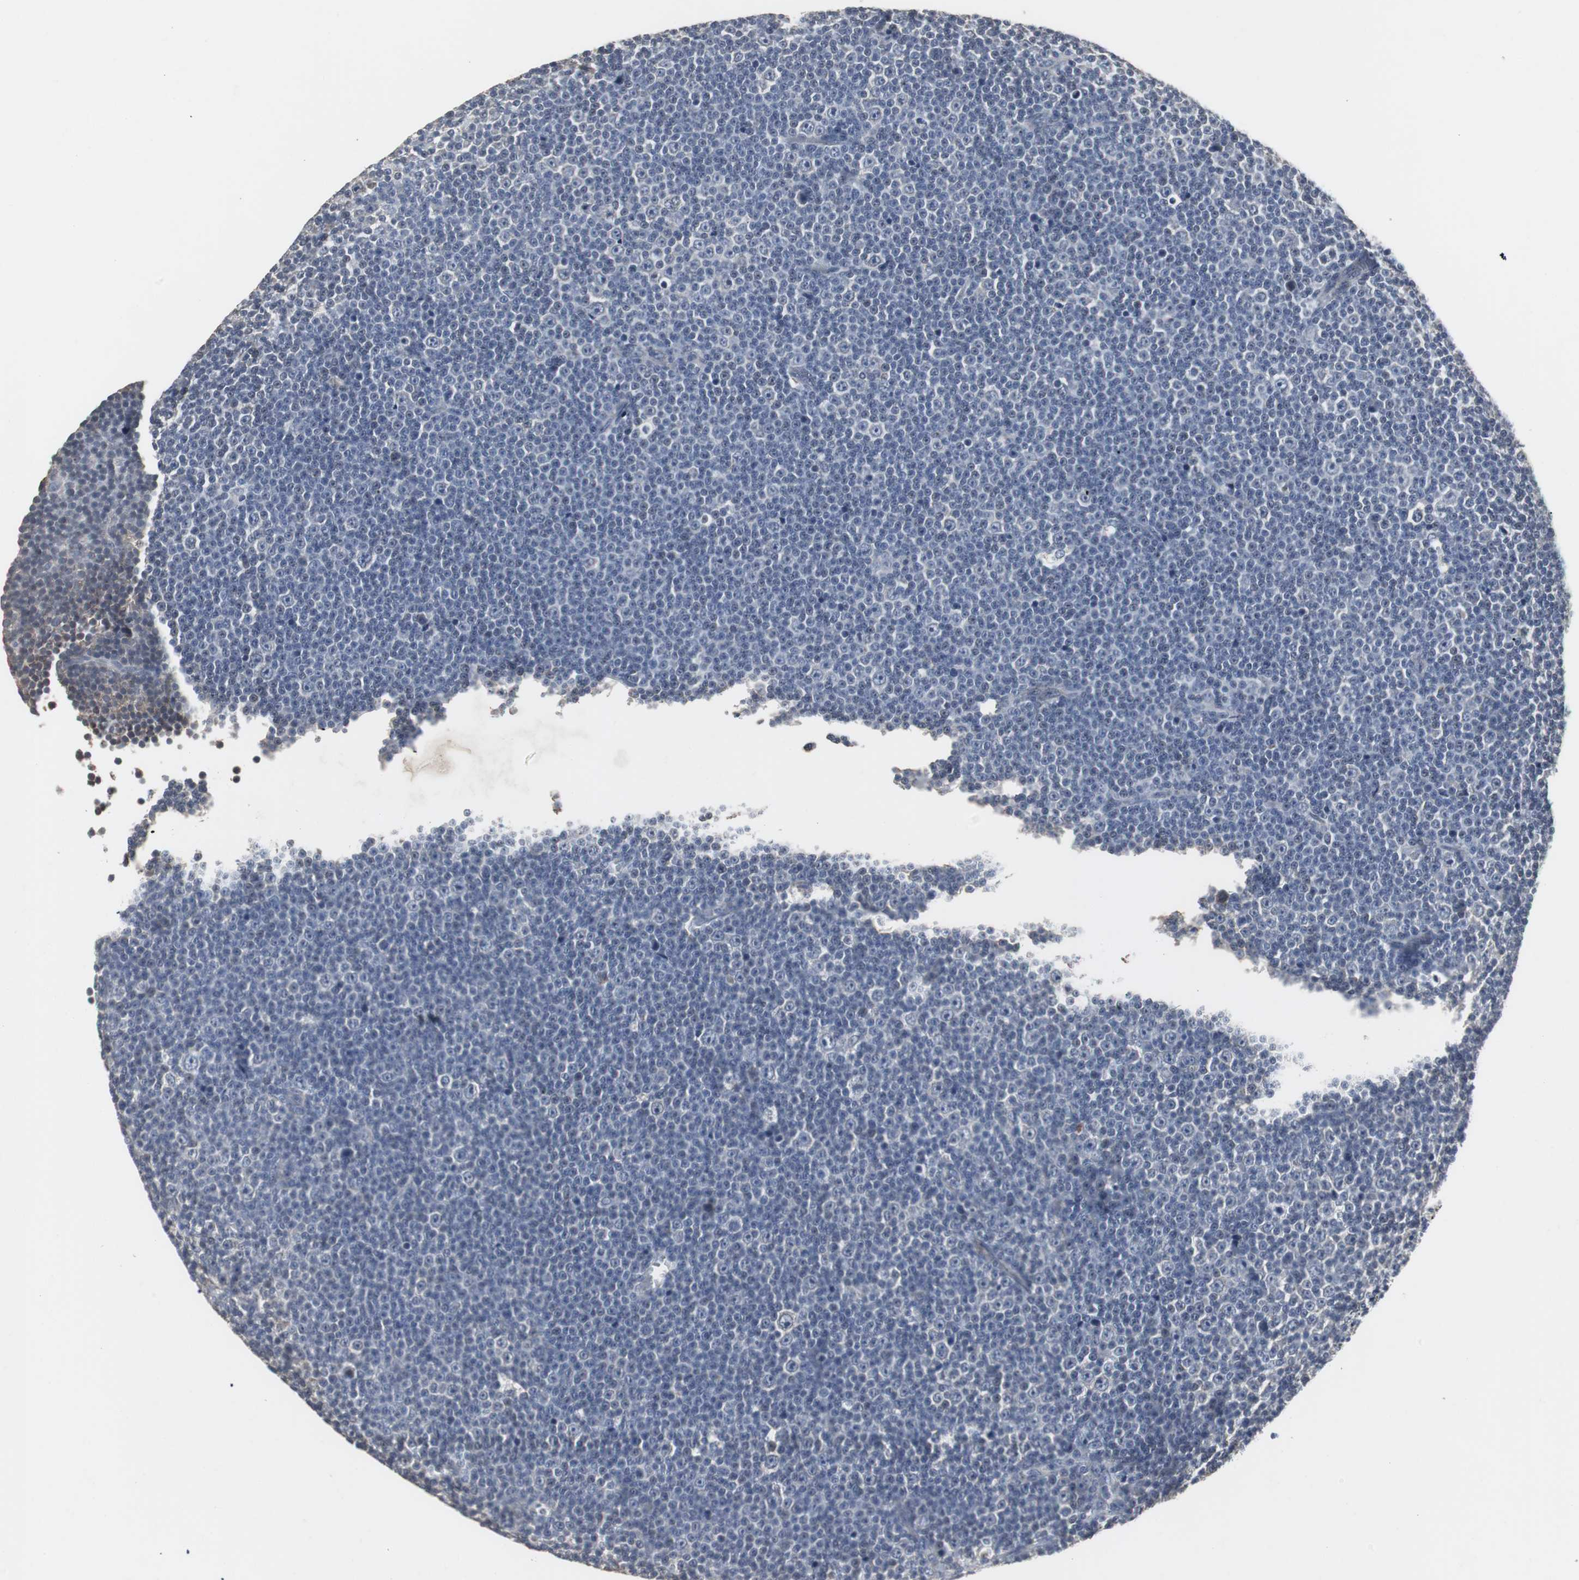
{"staining": {"intensity": "negative", "quantity": "none", "location": "none"}, "tissue": "lymphoma", "cell_type": "Tumor cells", "image_type": "cancer", "snomed": [{"axis": "morphology", "description": "Malignant lymphoma, non-Hodgkin's type, Low grade"}, {"axis": "topography", "description": "Lymph node"}], "caption": "An image of low-grade malignant lymphoma, non-Hodgkin's type stained for a protein shows no brown staining in tumor cells.", "gene": "ACAA1", "patient": {"sex": "female", "age": 67}}